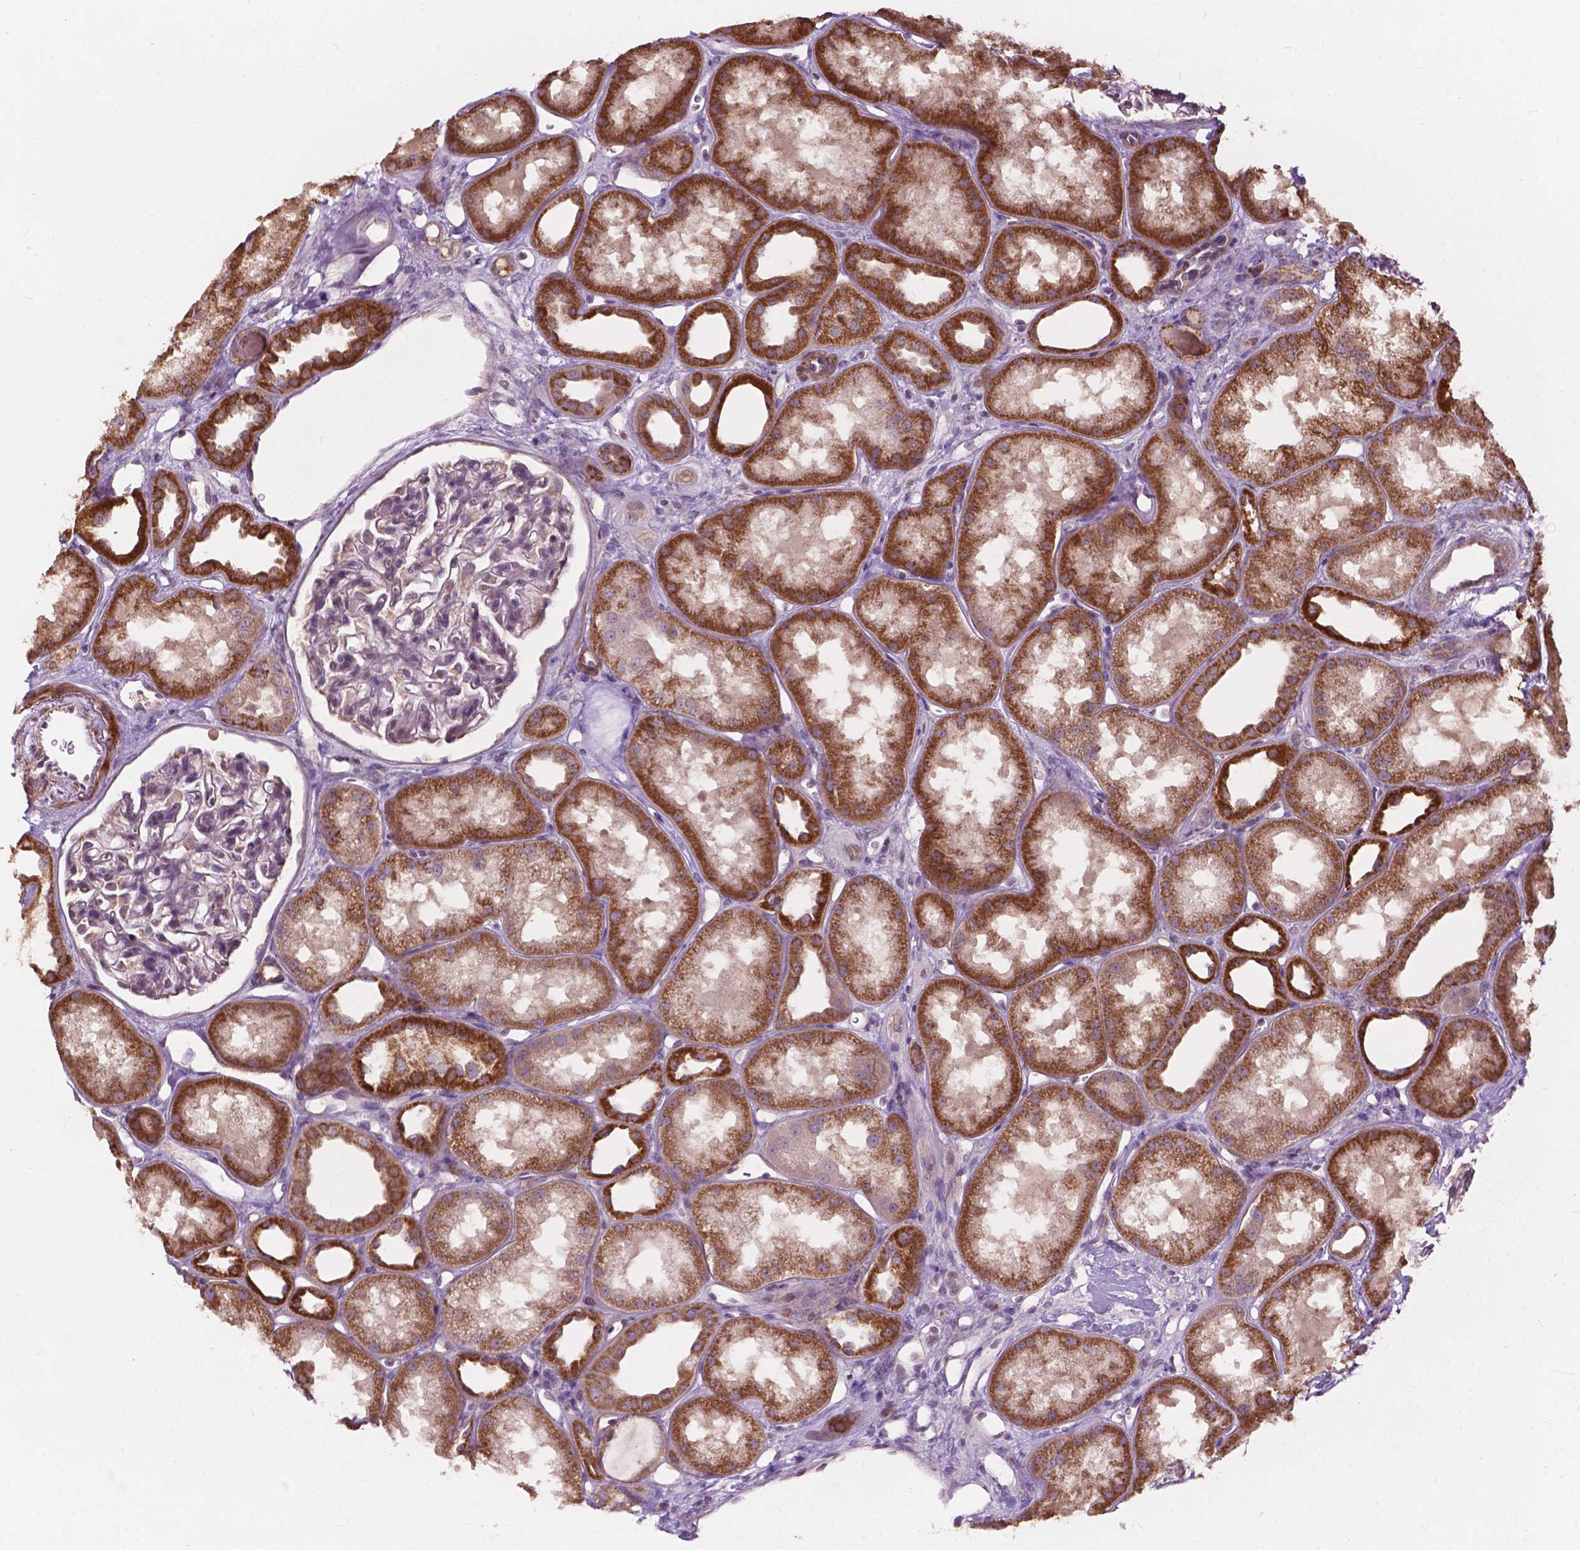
{"staining": {"intensity": "negative", "quantity": "none", "location": "none"}, "tissue": "kidney", "cell_type": "Cells in glomeruli", "image_type": "normal", "snomed": [{"axis": "morphology", "description": "Normal tissue, NOS"}, {"axis": "topography", "description": "Kidney"}], "caption": "Immunohistochemistry (IHC) of benign kidney displays no positivity in cells in glomeruli. (DAB (3,3'-diaminobenzidine) immunohistochemistry (IHC) visualized using brightfield microscopy, high magnification).", "gene": "NDUFA10", "patient": {"sex": "male", "age": 61}}